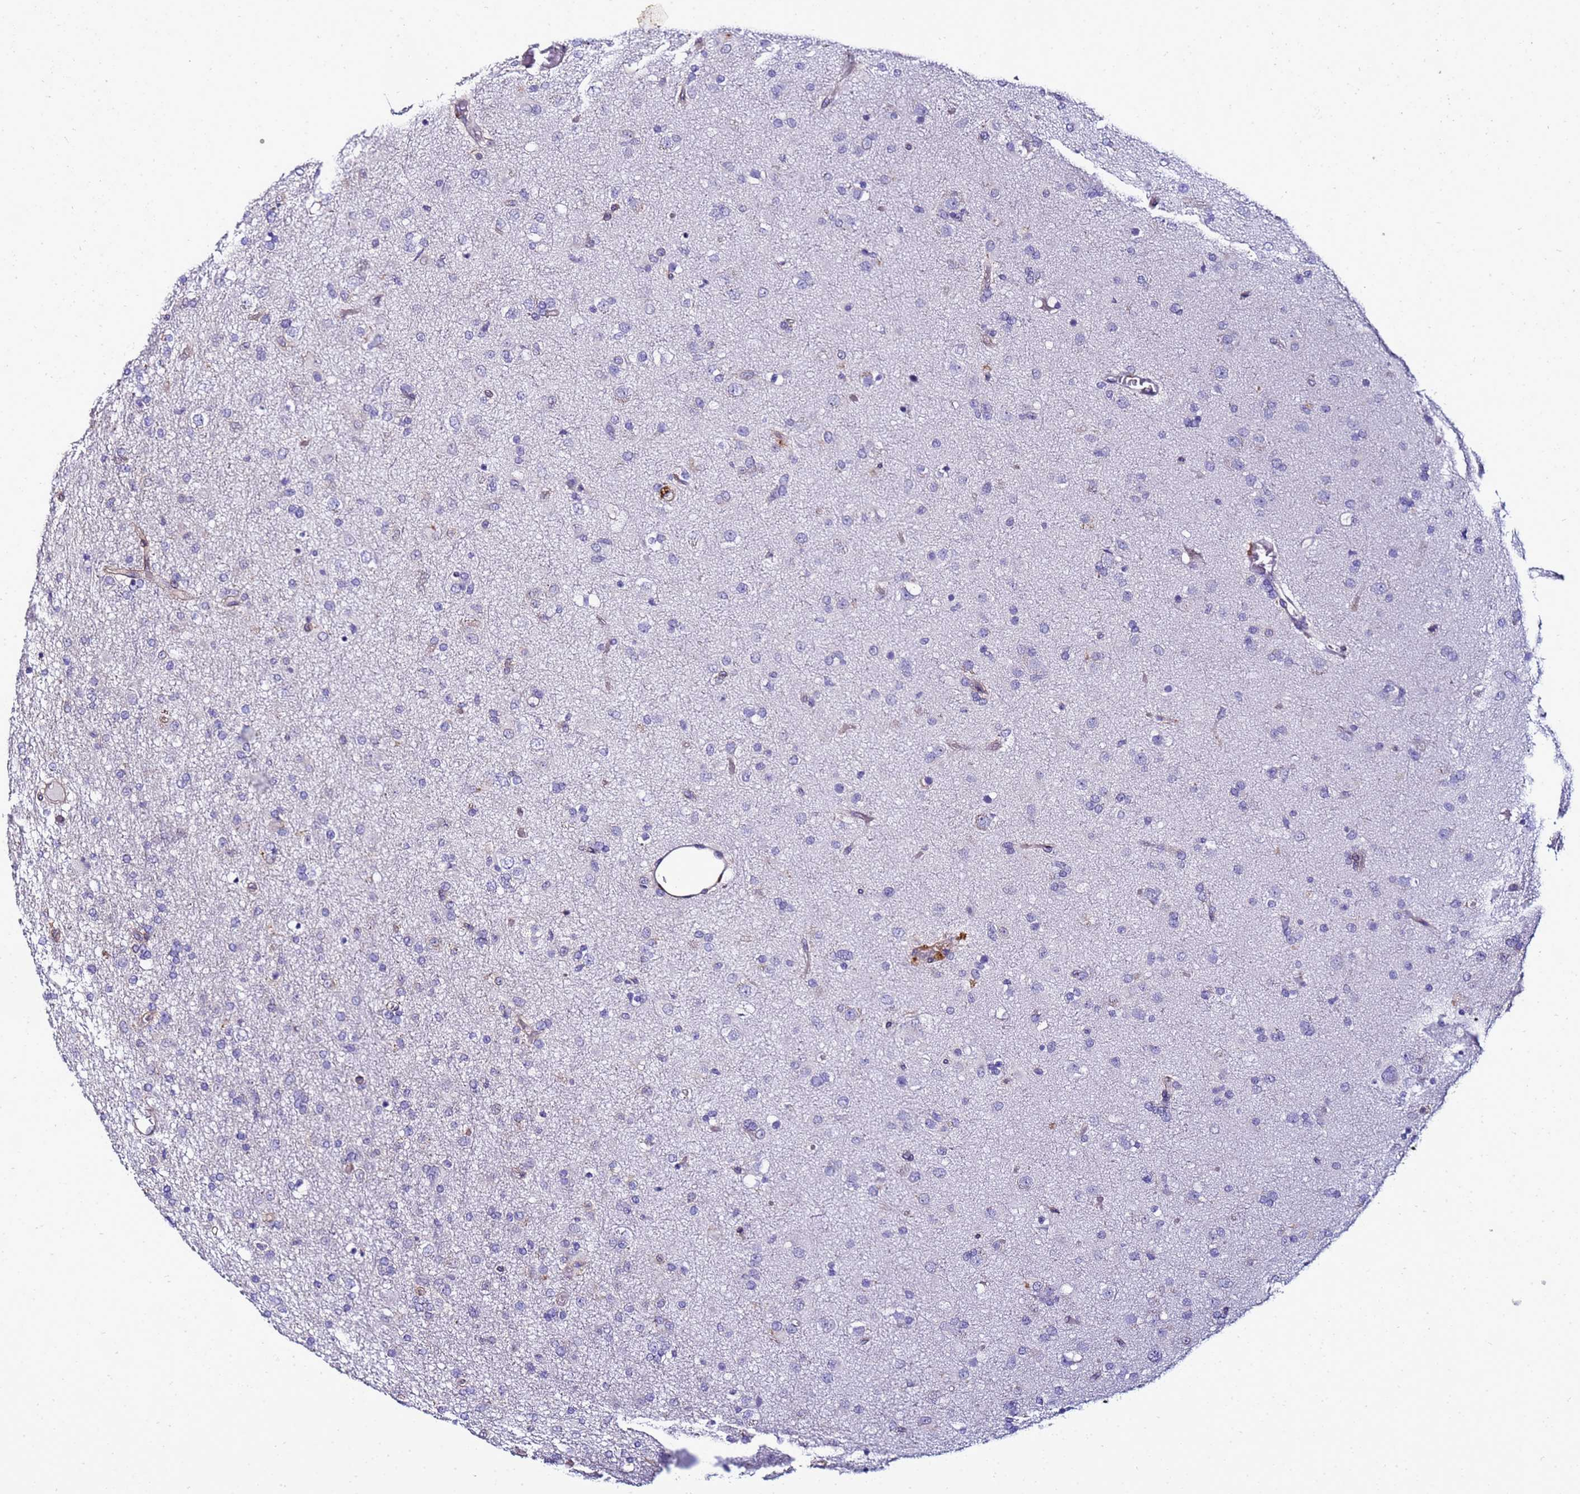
{"staining": {"intensity": "negative", "quantity": "none", "location": "none"}, "tissue": "glioma", "cell_type": "Tumor cells", "image_type": "cancer", "snomed": [{"axis": "morphology", "description": "Glioma, malignant, Low grade"}, {"axis": "topography", "description": "Brain"}], "caption": "Human glioma stained for a protein using IHC demonstrates no positivity in tumor cells.", "gene": "FAM166B", "patient": {"sex": "male", "age": 65}}